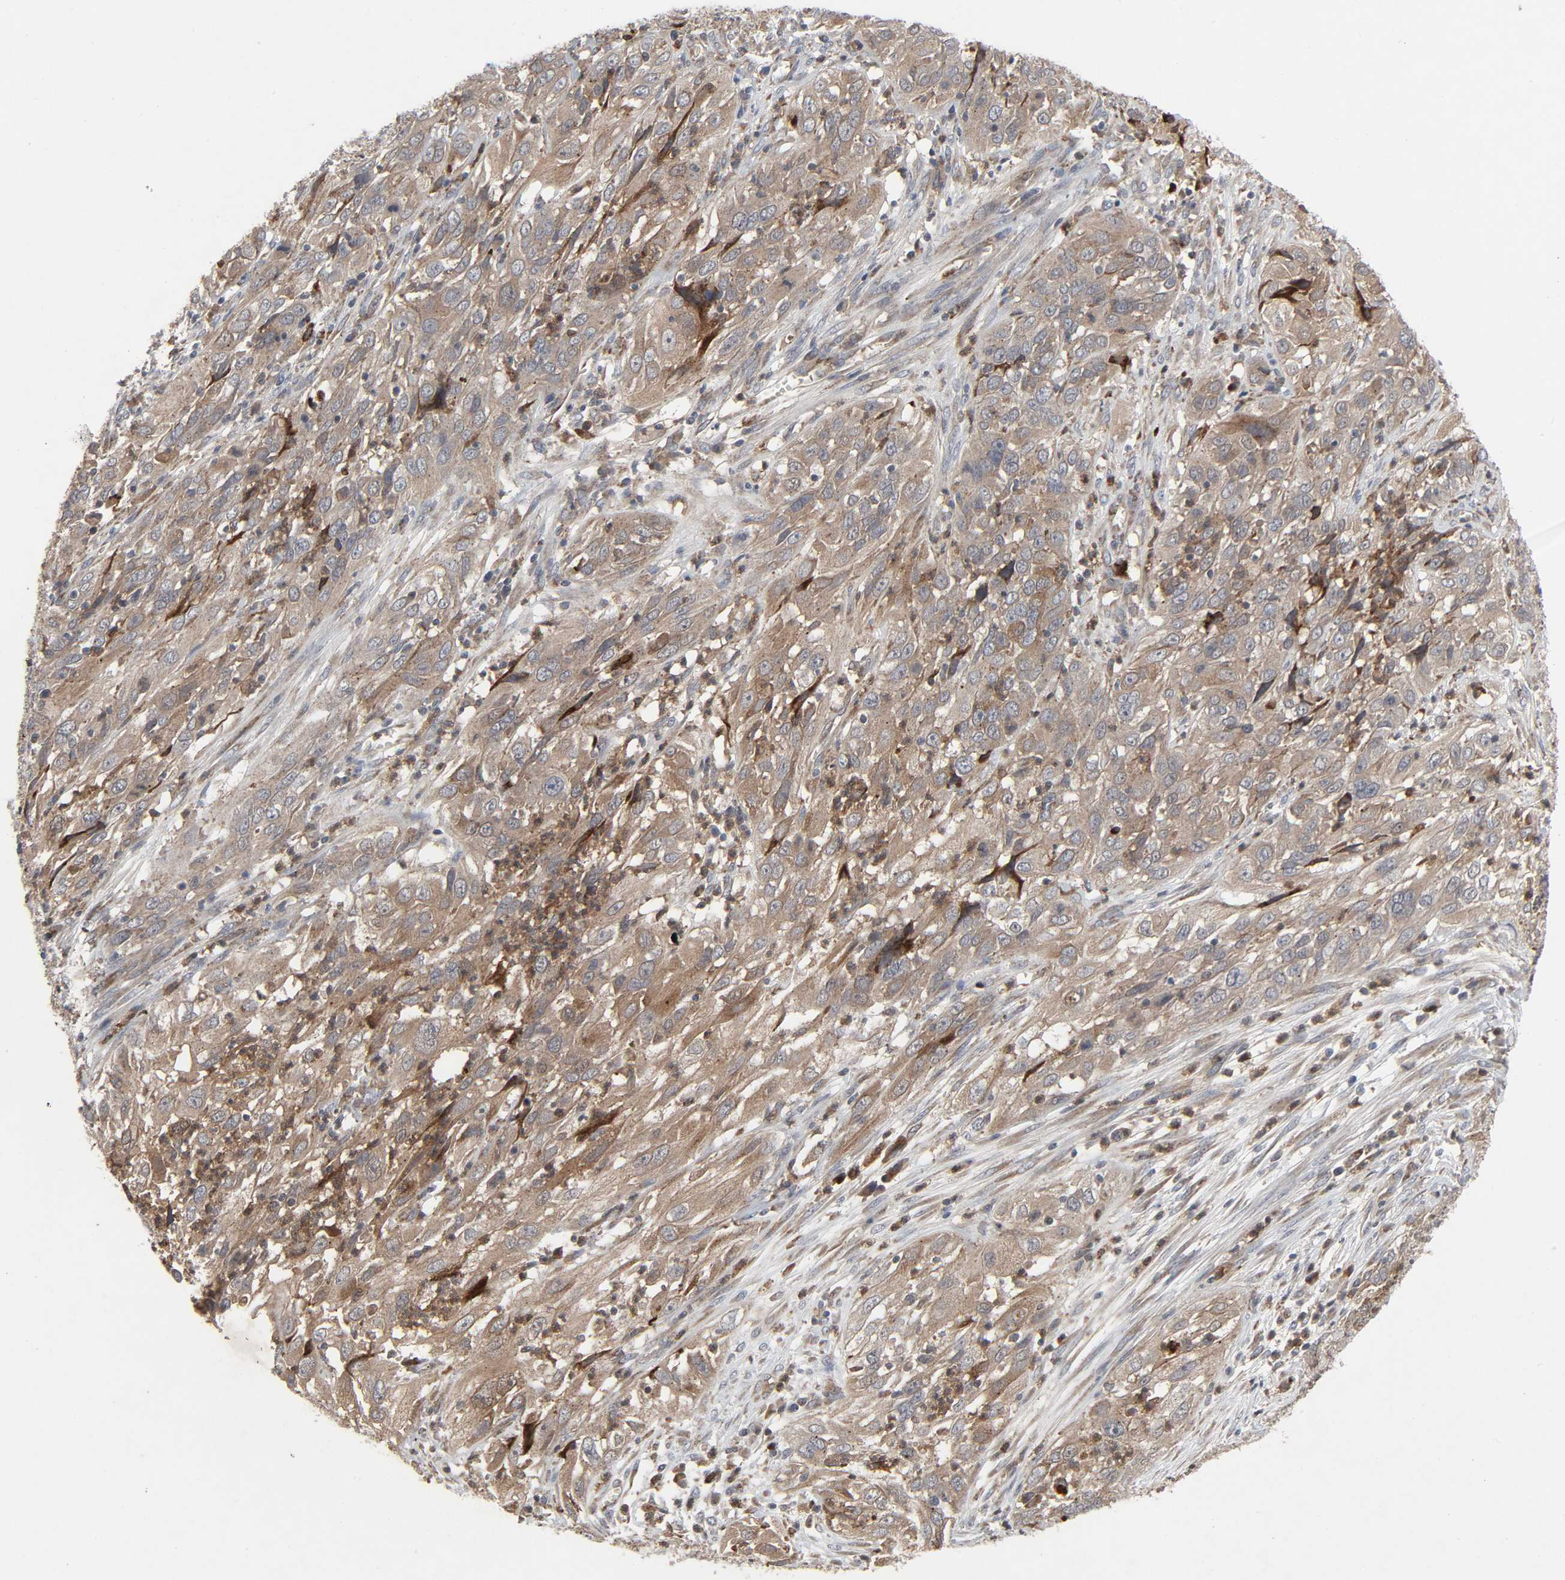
{"staining": {"intensity": "moderate", "quantity": ">75%", "location": "cytoplasmic/membranous"}, "tissue": "cervical cancer", "cell_type": "Tumor cells", "image_type": "cancer", "snomed": [{"axis": "morphology", "description": "Squamous cell carcinoma, NOS"}, {"axis": "topography", "description": "Cervix"}], "caption": "Immunohistochemistry staining of cervical cancer (squamous cell carcinoma), which shows medium levels of moderate cytoplasmic/membranous expression in about >75% of tumor cells indicating moderate cytoplasmic/membranous protein expression. The staining was performed using DAB (3,3'-diaminobenzidine) (brown) for protein detection and nuclei were counterstained in hematoxylin (blue).", "gene": "ADCY4", "patient": {"sex": "female", "age": 32}}